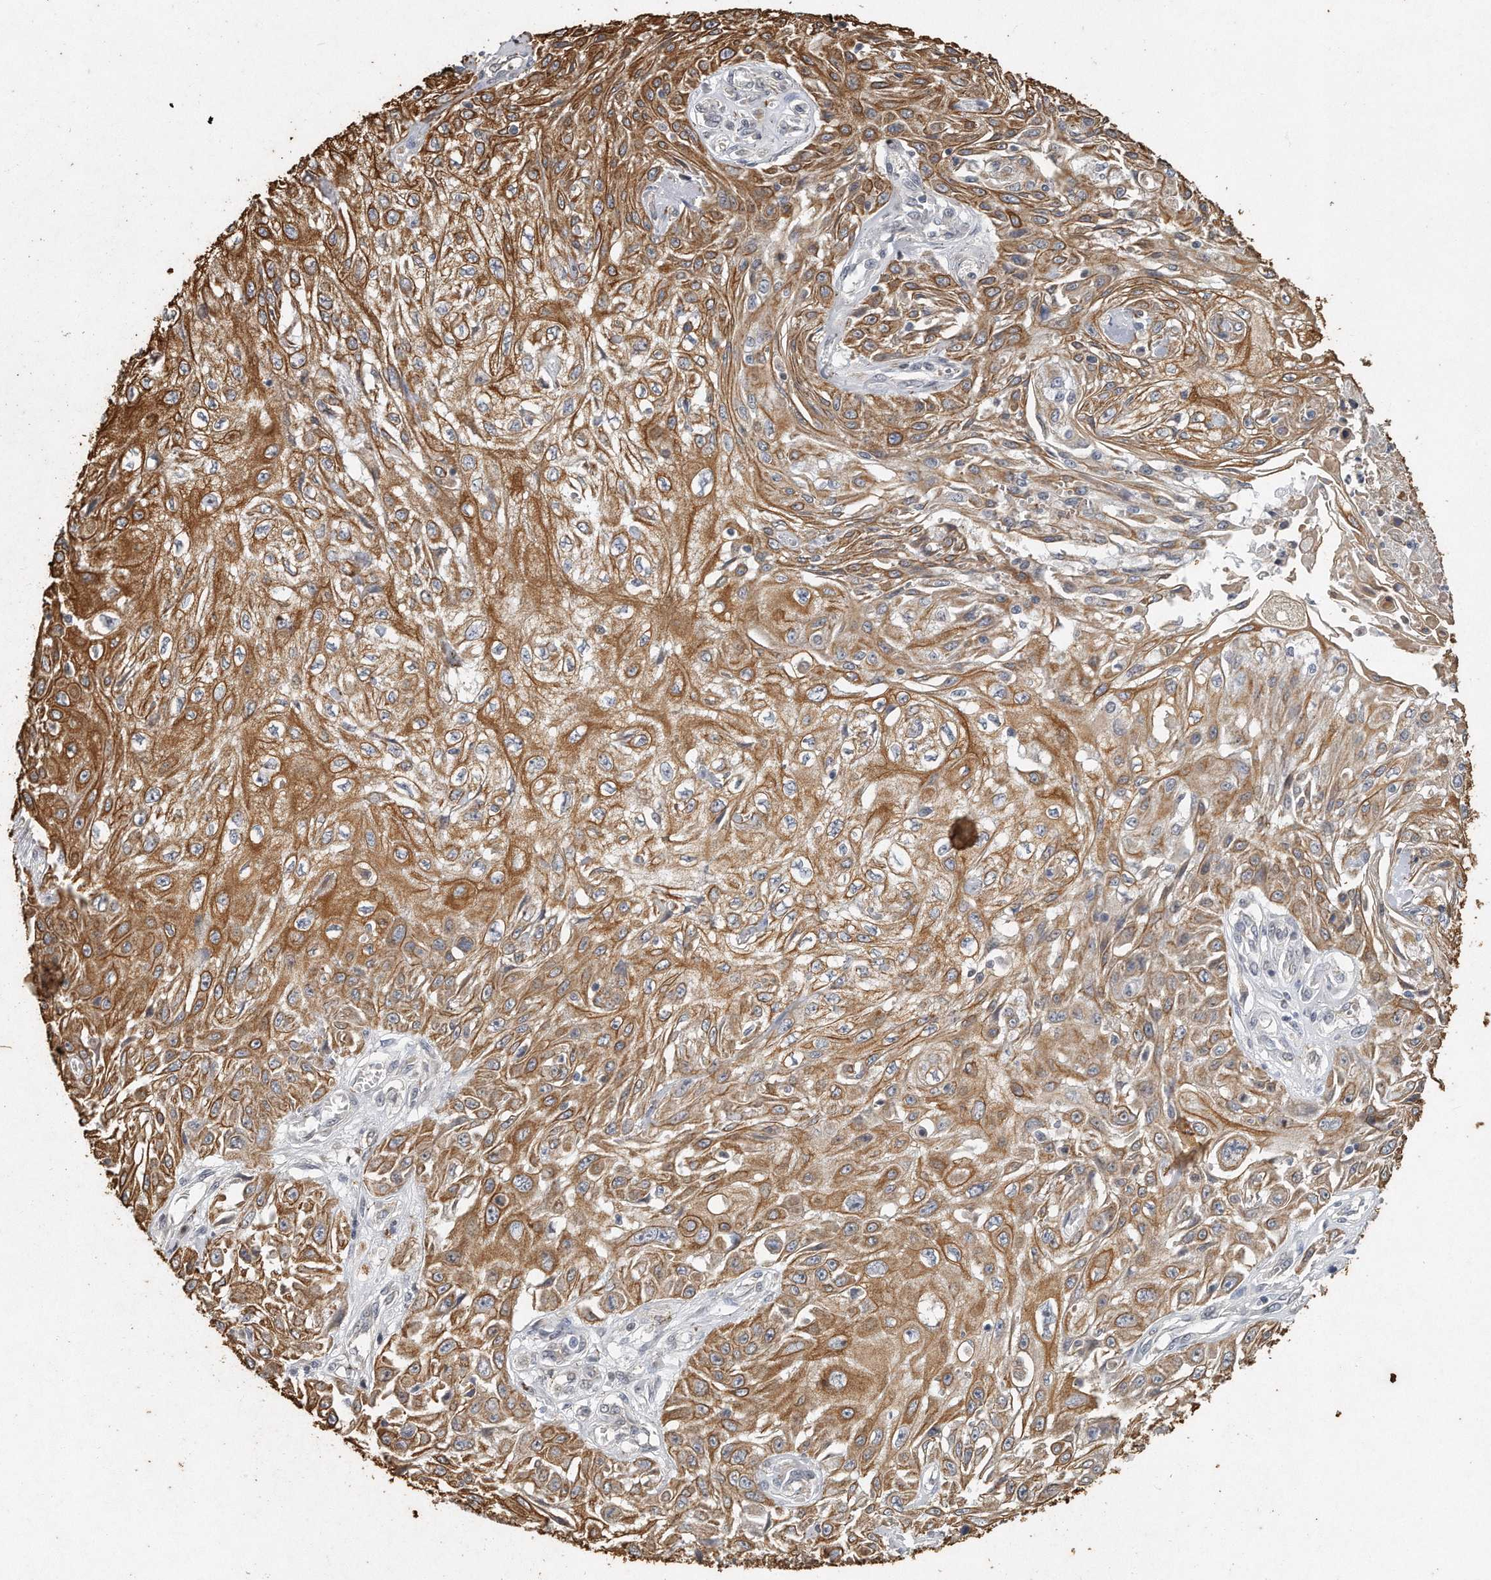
{"staining": {"intensity": "moderate", "quantity": ">75%", "location": "cytoplasmic/membranous"}, "tissue": "skin cancer", "cell_type": "Tumor cells", "image_type": "cancer", "snomed": [{"axis": "morphology", "description": "Squamous cell carcinoma, NOS"}, {"axis": "morphology", "description": "Squamous cell carcinoma, metastatic, NOS"}, {"axis": "topography", "description": "Skin"}, {"axis": "topography", "description": "Lymph node"}], "caption": "Tumor cells exhibit medium levels of moderate cytoplasmic/membranous expression in about >75% of cells in human metastatic squamous cell carcinoma (skin). Nuclei are stained in blue.", "gene": "CAMK1", "patient": {"sex": "male", "age": 75}}